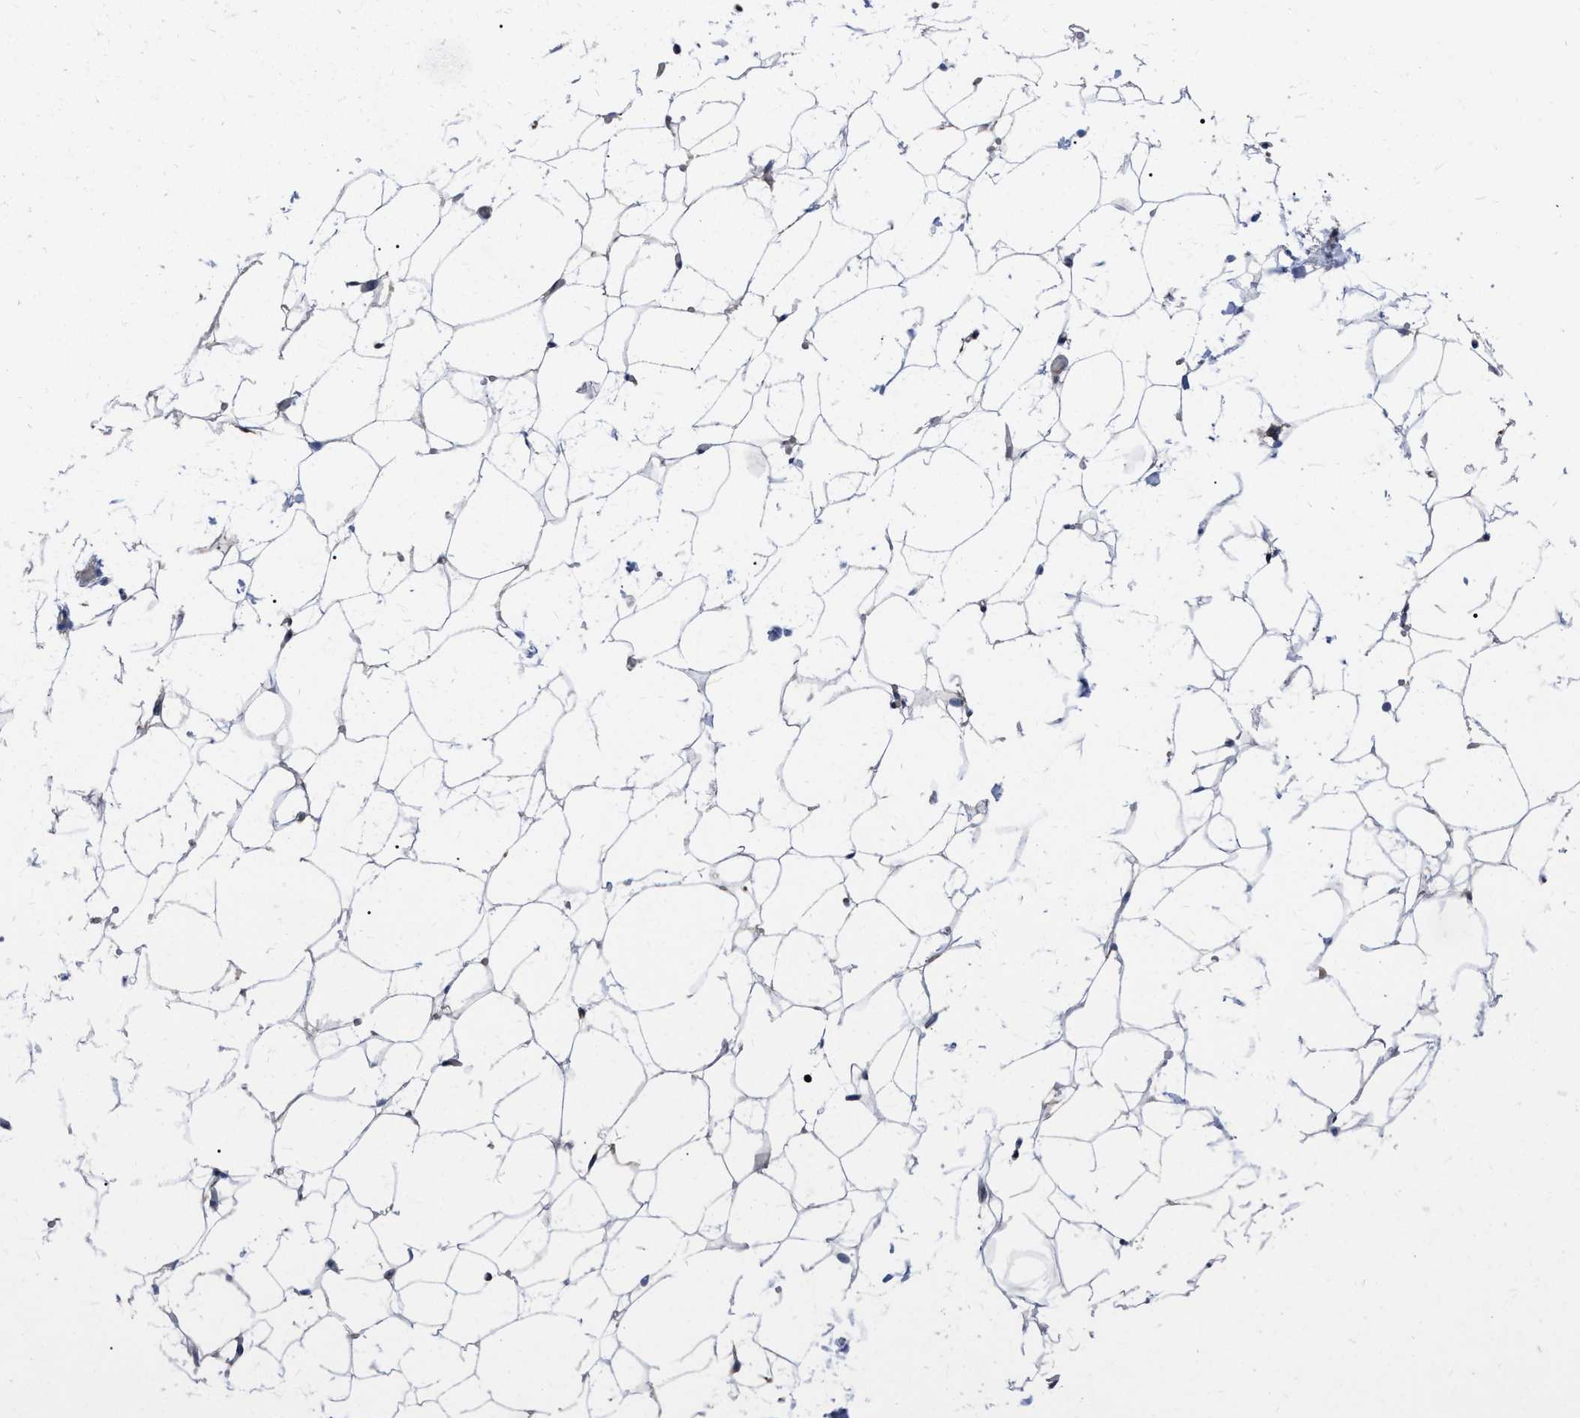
{"staining": {"intensity": "weak", "quantity": "<25%", "location": "cytoplasmic/membranous"}, "tissue": "adipose tissue", "cell_type": "Adipocytes", "image_type": "normal", "snomed": [{"axis": "morphology", "description": "Normal tissue, NOS"}, {"axis": "topography", "description": "Breast"}, {"axis": "topography", "description": "Soft tissue"}], "caption": "A high-resolution micrograph shows IHC staining of benign adipose tissue, which displays no significant staining in adipocytes.", "gene": "CDKN2C", "patient": {"sex": "female", "age": 75}}